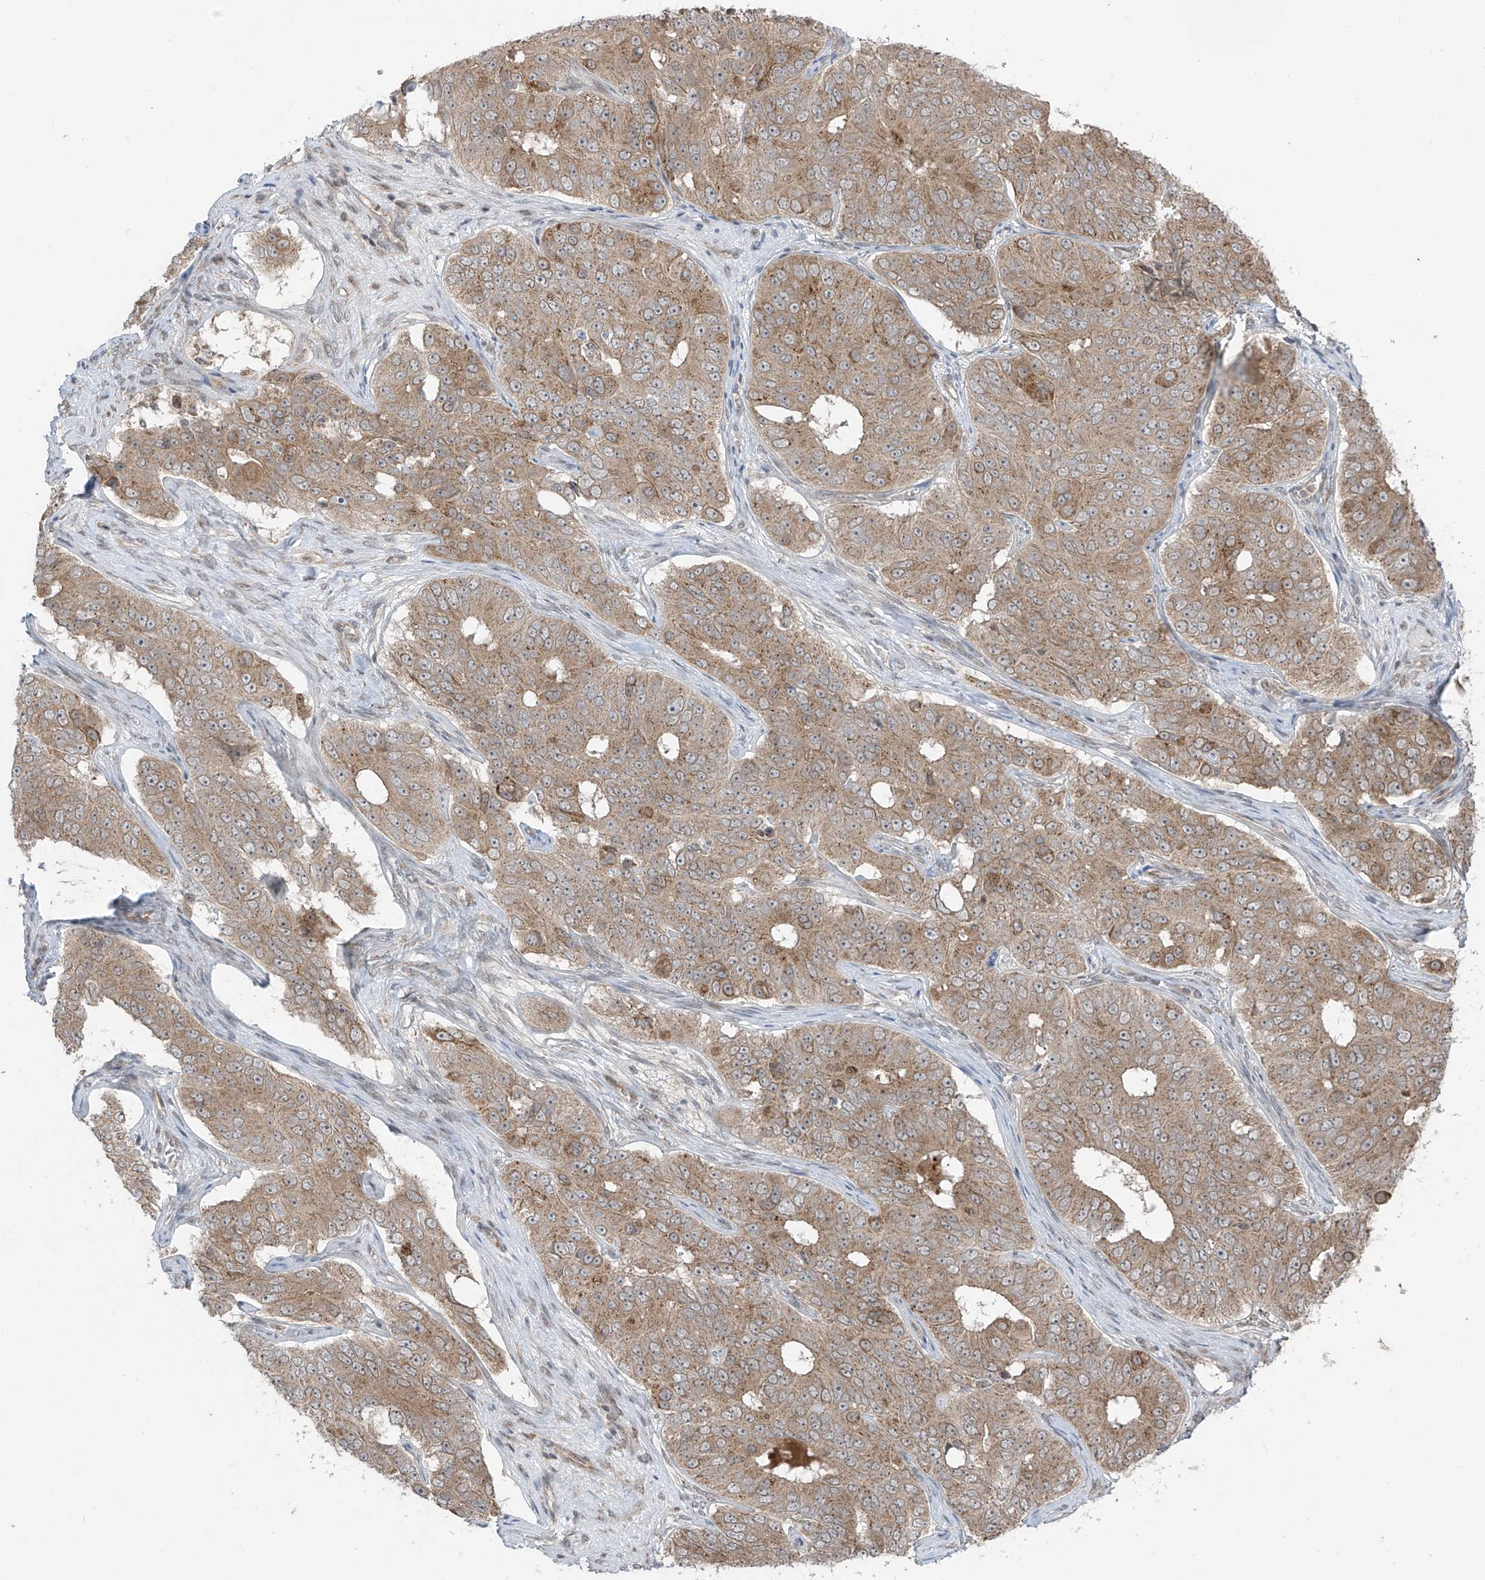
{"staining": {"intensity": "moderate", "quantity": ">75%", "location": "cytoplasmic/membranous"}, "tissue": "ovarian cancer", "cell_type": "Tumor cells", "image_type": "cancer", "snomed": [{"axis": "morphology", "description": "Carcinoma, endometroid"}, {"axis": "topography", "description": "Ovary"}], "caption": "Endometroid carcinoma (ovarian) stained for a protein (brown) demonstrates moderate cytoplasmic/membranous positive staining in about >75% of tumor cells.", "gene": "PDE11A", "patient": {"sex": "female", "age": 51}}